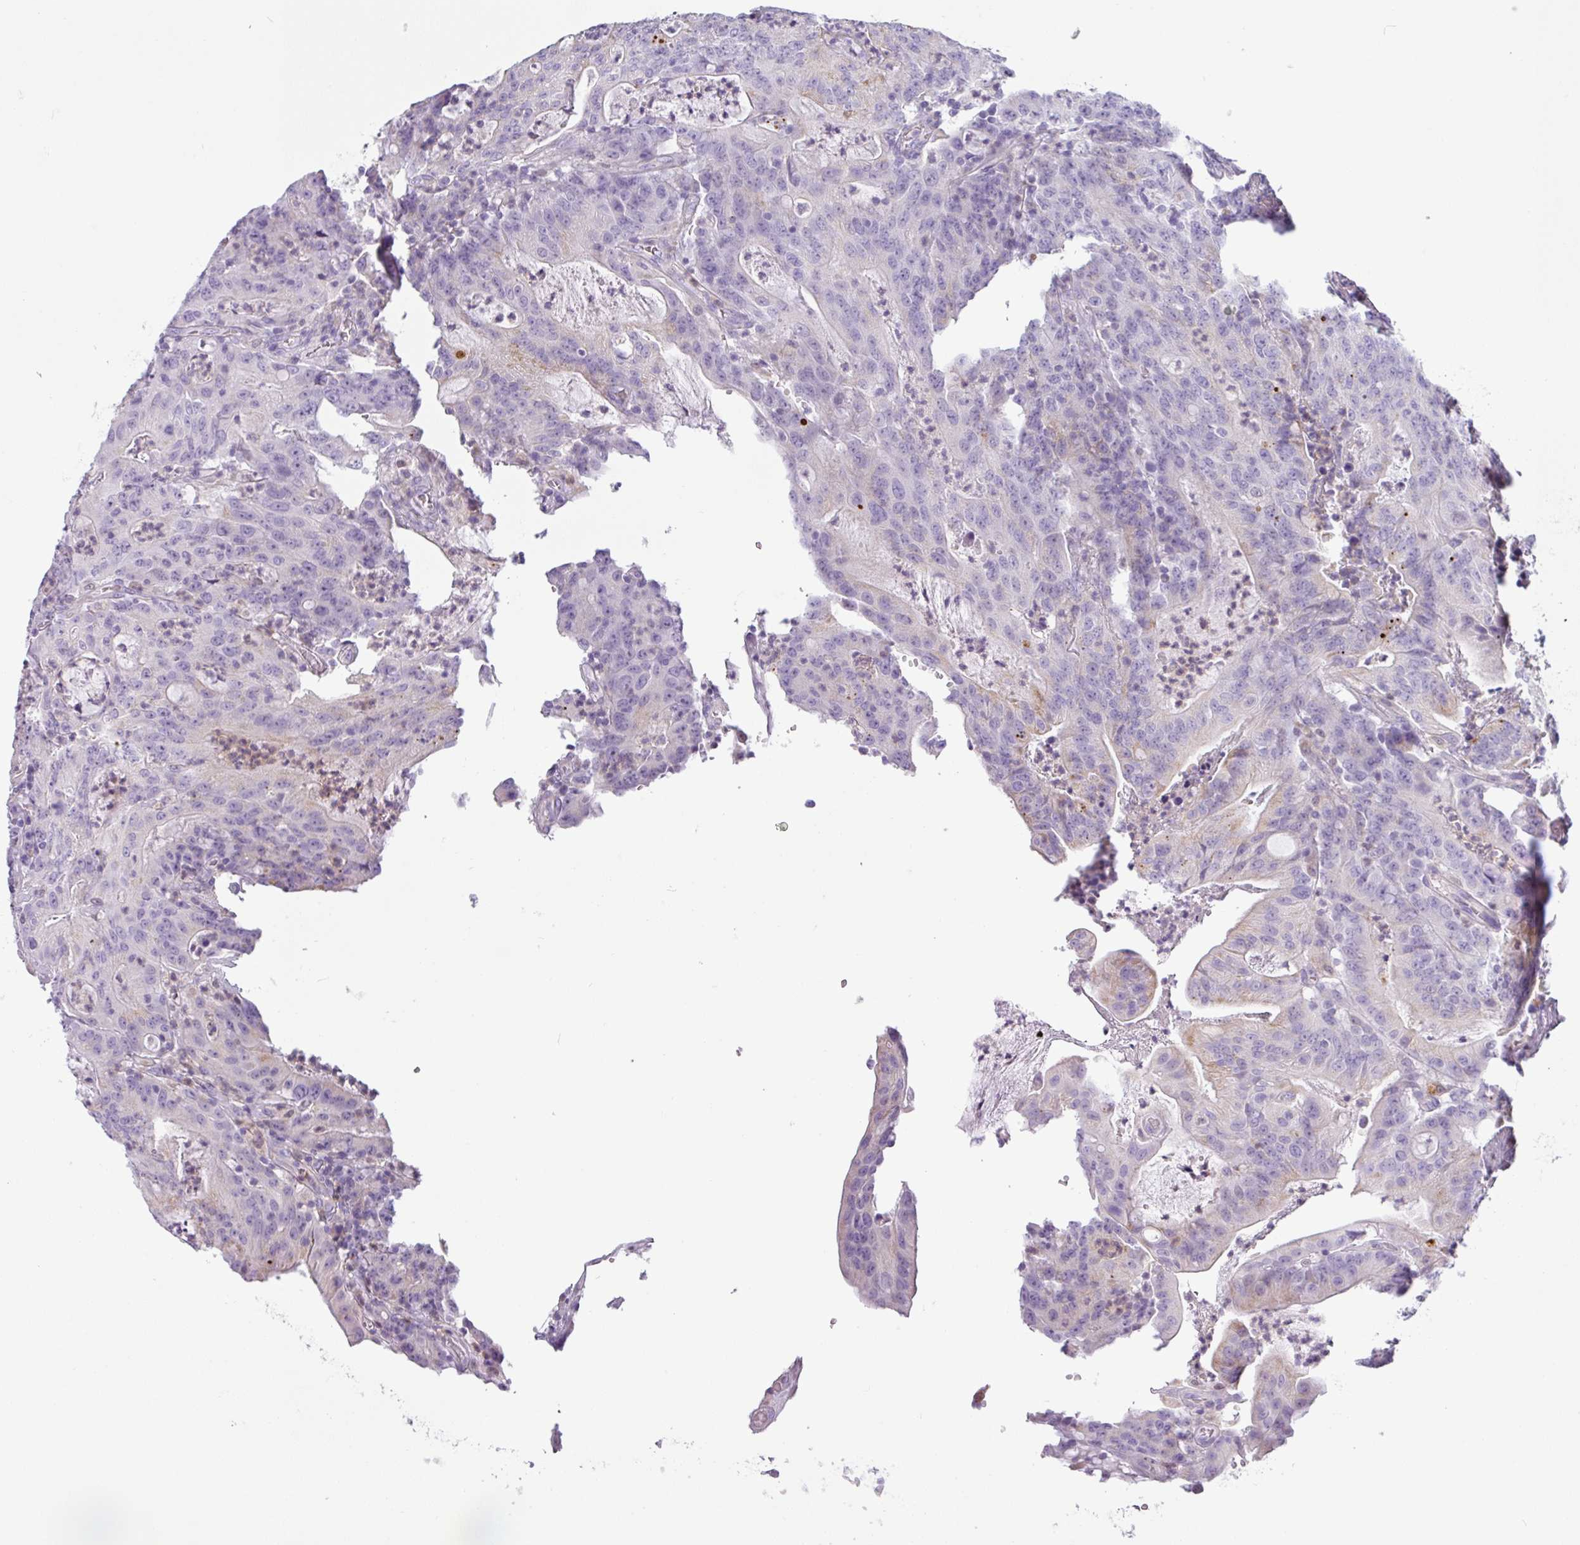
{"staining": {"intensity": "moderate", "quantity": "<25%", "location": "cytoplasmic/membranous"}, "tissue": "colorectal cancer", "cell_type": "Tumor cells", "image_type": "cancer", "snomed": [{"axis": "morphology", "description": "Adenocarcinoma, NOS"}, {"axis": "topography", "description": "Colon"}], "caption": "Immunohistochemical staining of adenocarcinoma (colorectal) reveals low levels of moderate cytoplasmic/membranous protein expression in about <25% of tumor cells. Using DAB (brown) and hematoxylin (blue) stains, captured at high magnification using brightfield microscopy.", "gene": "HMCN2", "patient": {"sex": "male", "age": 83}}